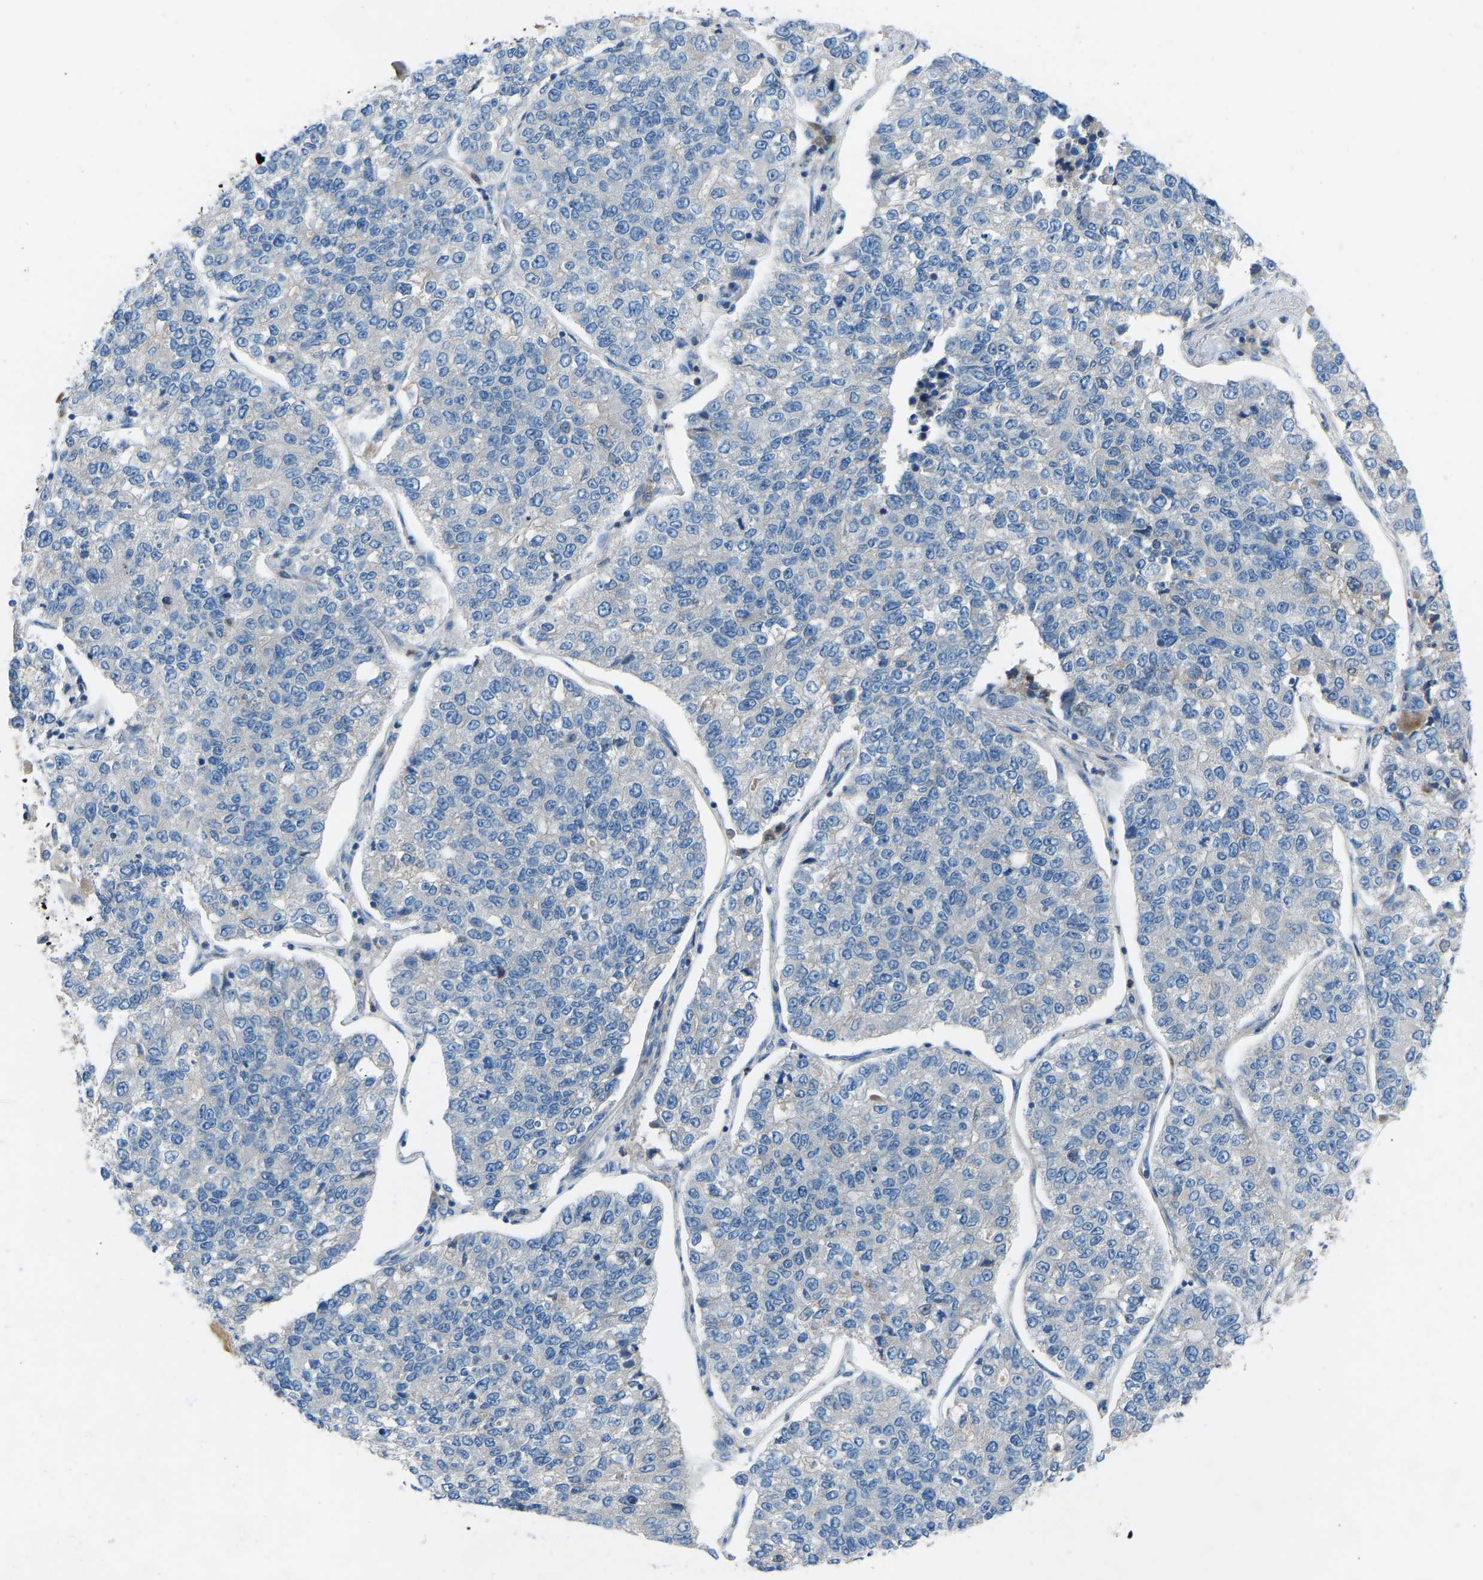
{"staining": {"intensity": "negative", "quantity": "none", "location": "none"}, "tissue": "lung cancer", "cell_type": "Tumor cells", "image_type": "cancer", "snomed": [{"axis": "morphology", "description": "Adenocarcinoma, NOS"}, {"axis": "topography", "description": "Lung"}], "caption": "A micrograph of human lung cancer (adenocarcinoma) is negative for staining in tumor cells. (DAB (3,3'-diaminobenzidine) IHC visualized using brightfield microscopy, high magnification).", "gene": "GRK6", "patient": {"sex": "male", "age": 49}}